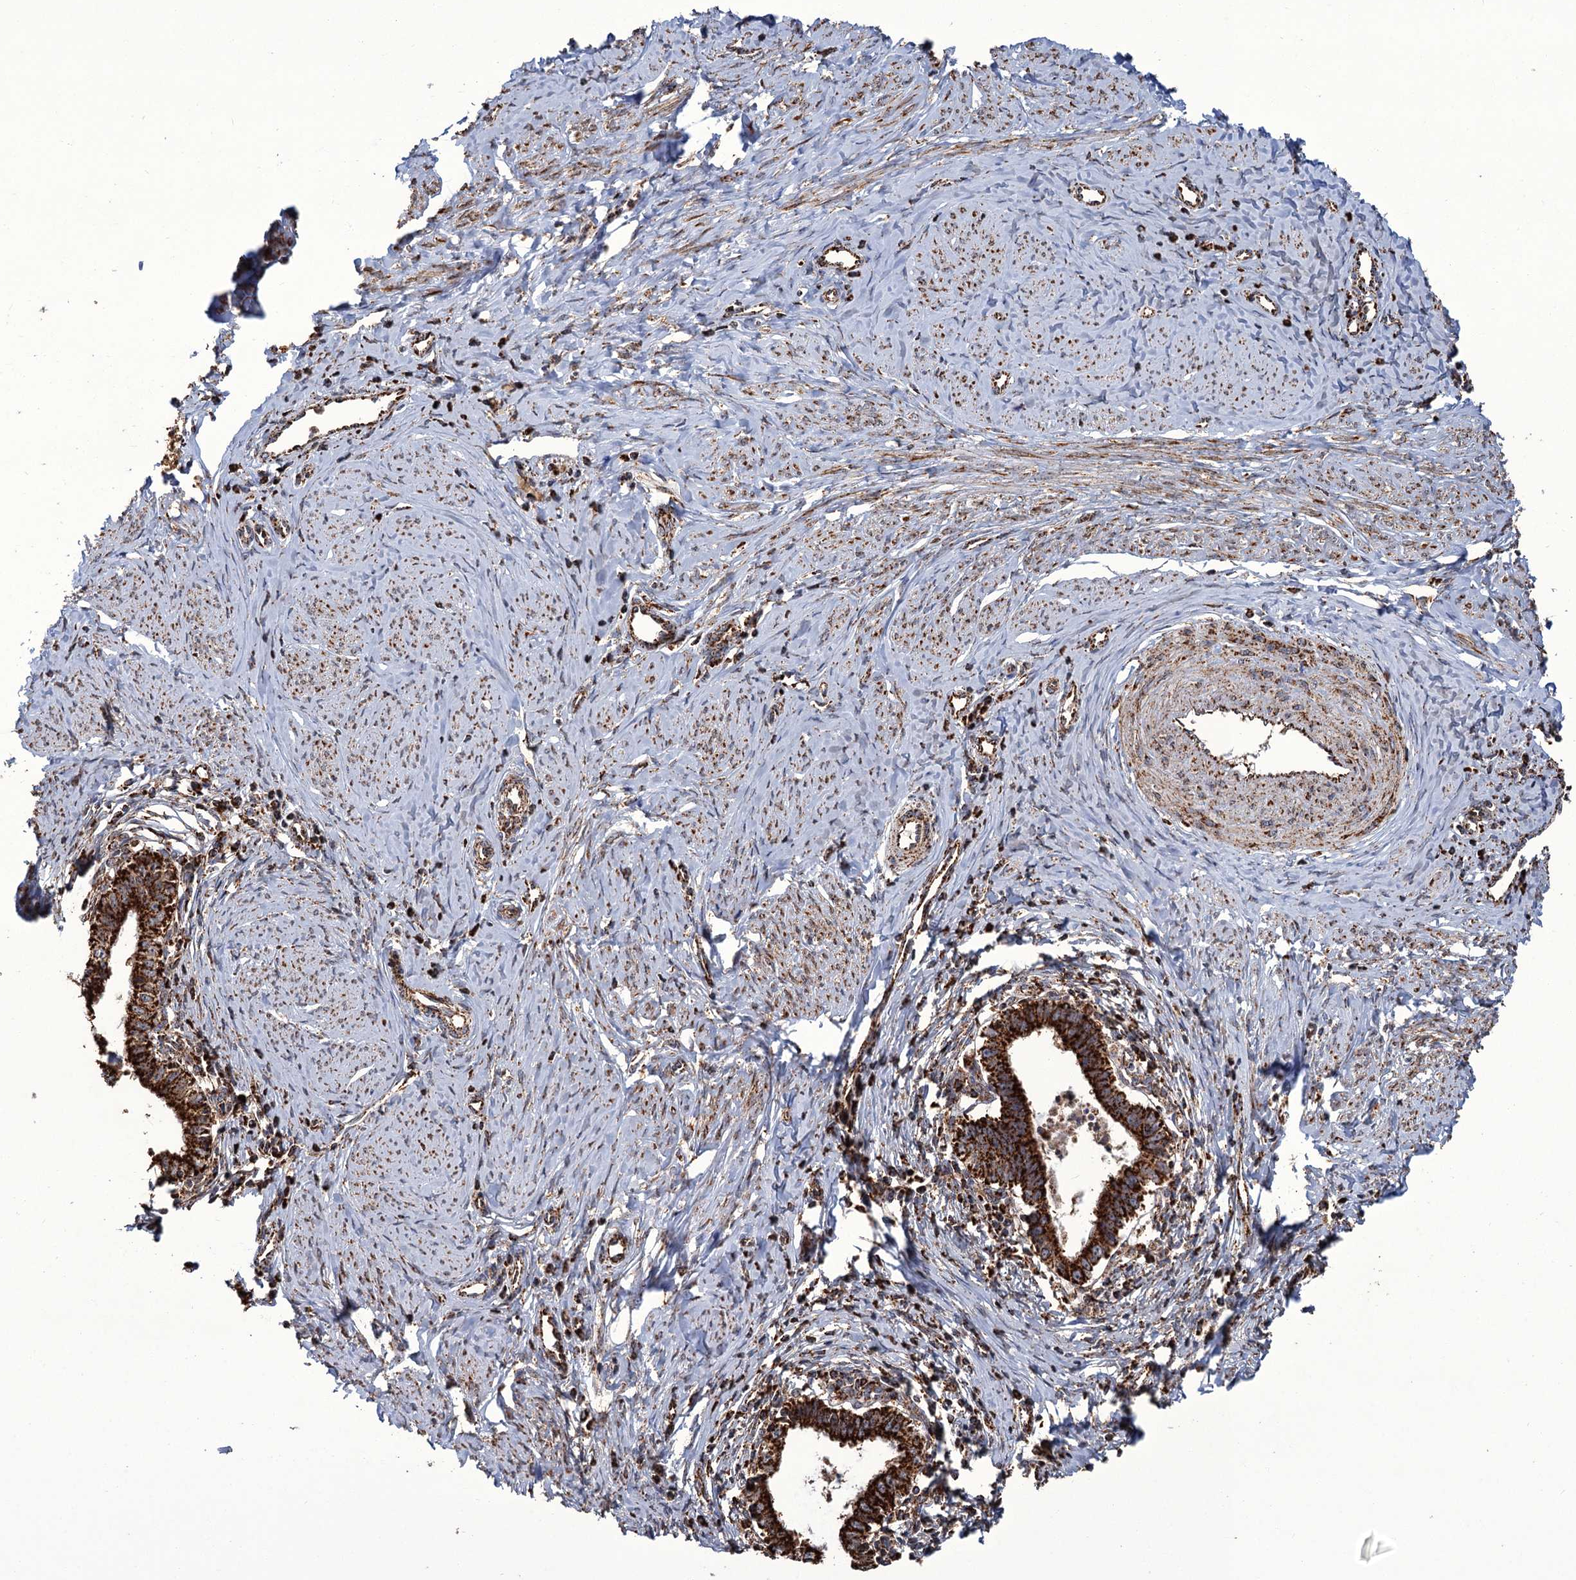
{"staining": {"intensity": "strong", "quantity": ">75%", "location": "cytoplasmic/membranous"}, "tissue": "cervical cancer", "cell_type": "Tumor cells", "image_type": "cancer", "snomed": [{"axis": "morphology", "description": "Adenocarcinoma, NOS"}, {"axis": "topography", "description": "Cervix"}], "caption": "A photomicrograph of human cervical cancer stained for a protein demonstrates strong cytoplasmic/membranous brown staining in tumor cells.", "gene": "APH1A", "patient": {"sex": "female", "age": 36}}